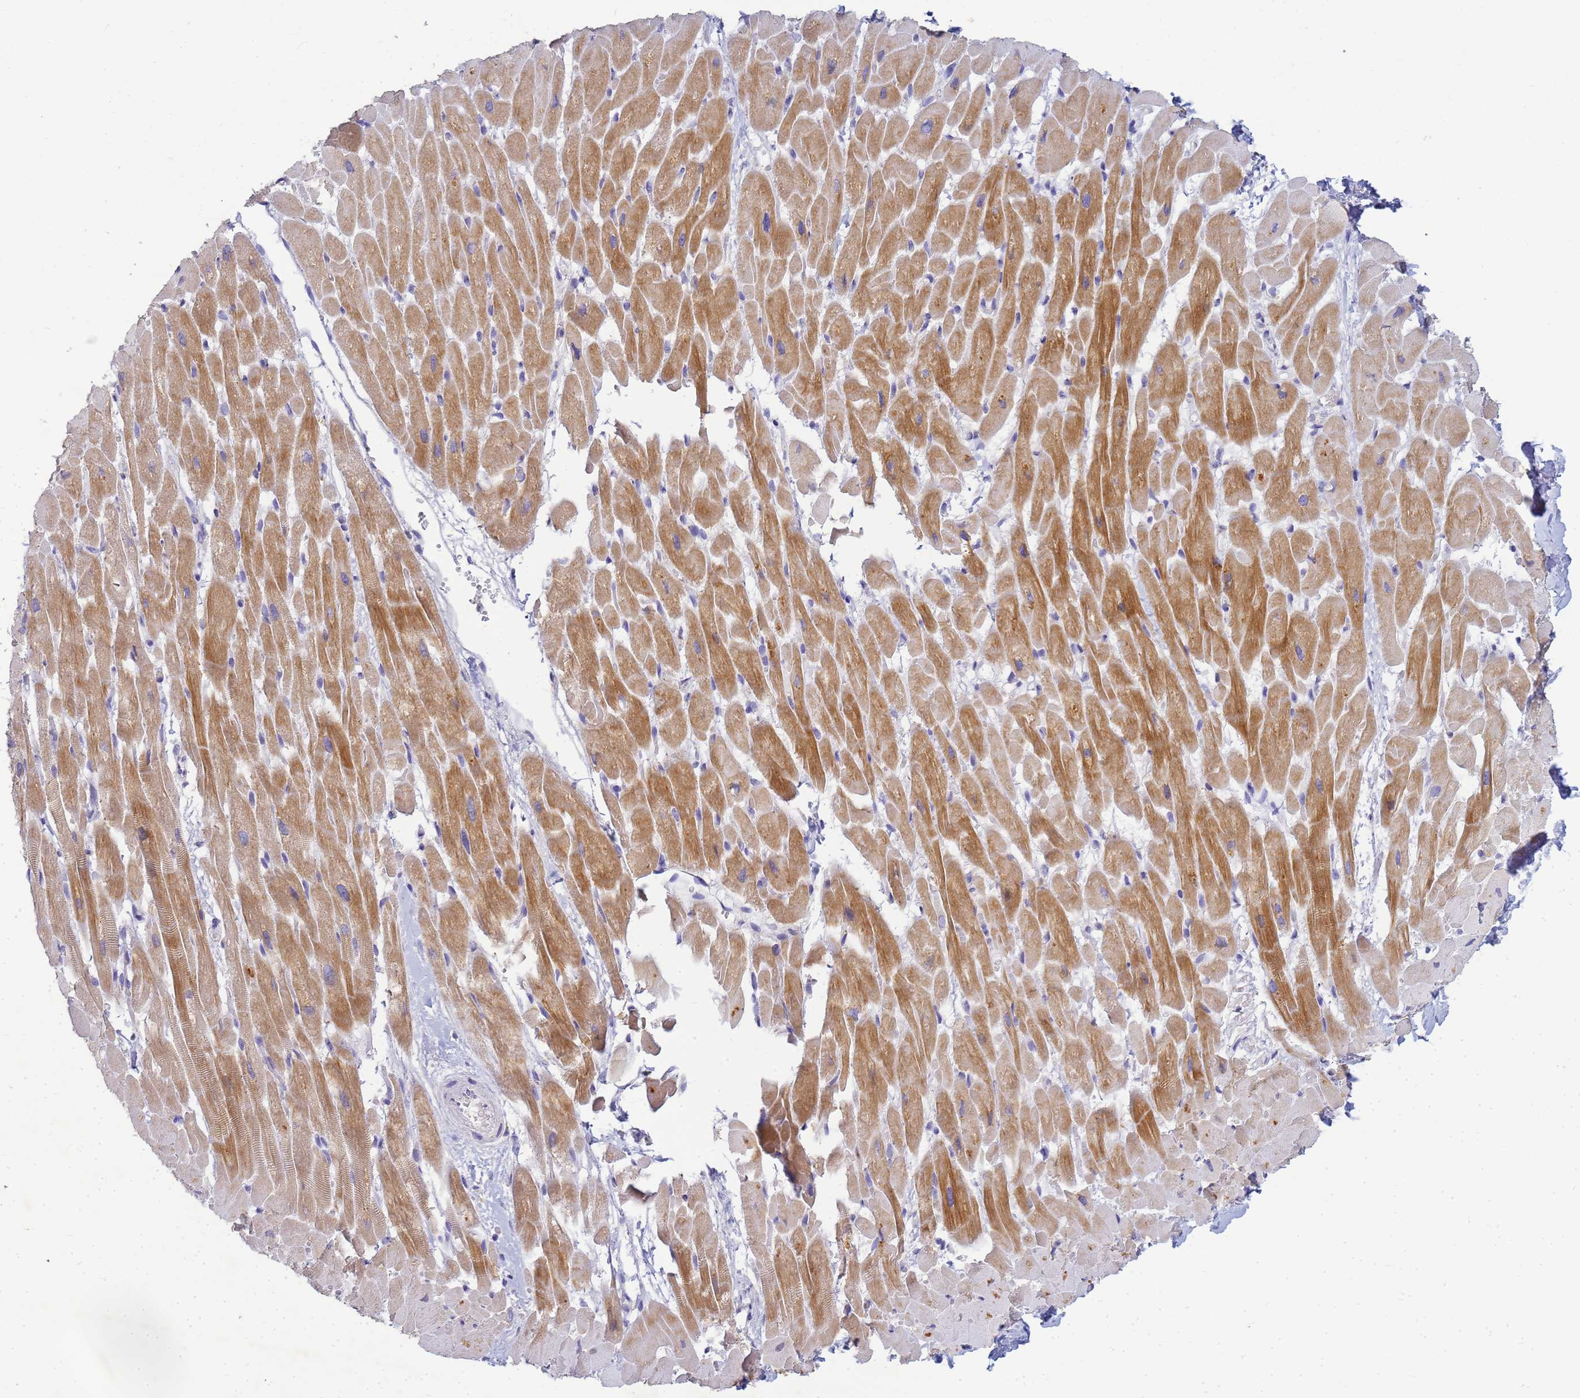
{"staining": {"intensity": "moderate", "quantity": "25%-75%", "location": "cytoplasmic/membranous"}, "tissue": "heart muscle", "cell_type": "Cardiomyocytes", "image_type": "normal", "snomed": [{"axis": "morphology", "description": "Normal tissue, NOS"}, {"axis": "topography", "description": "Heart"}], "caption": "IHC staining of unremarkable heart muscle, which displays medium levels of moderate cytoplasmic/membranous staining in approximately 25%-75% of cardiomyocytes indicating moderate cytoplasmic/membranous protein staining. The staining was performed using DAB (3,3'-diaminobenzidine) (brown) for protein detection and nuclei were counterstained in hematoxylin (blue).", "gene": "B3GNT8", "patient": {"sex": "male", "age": 37}}